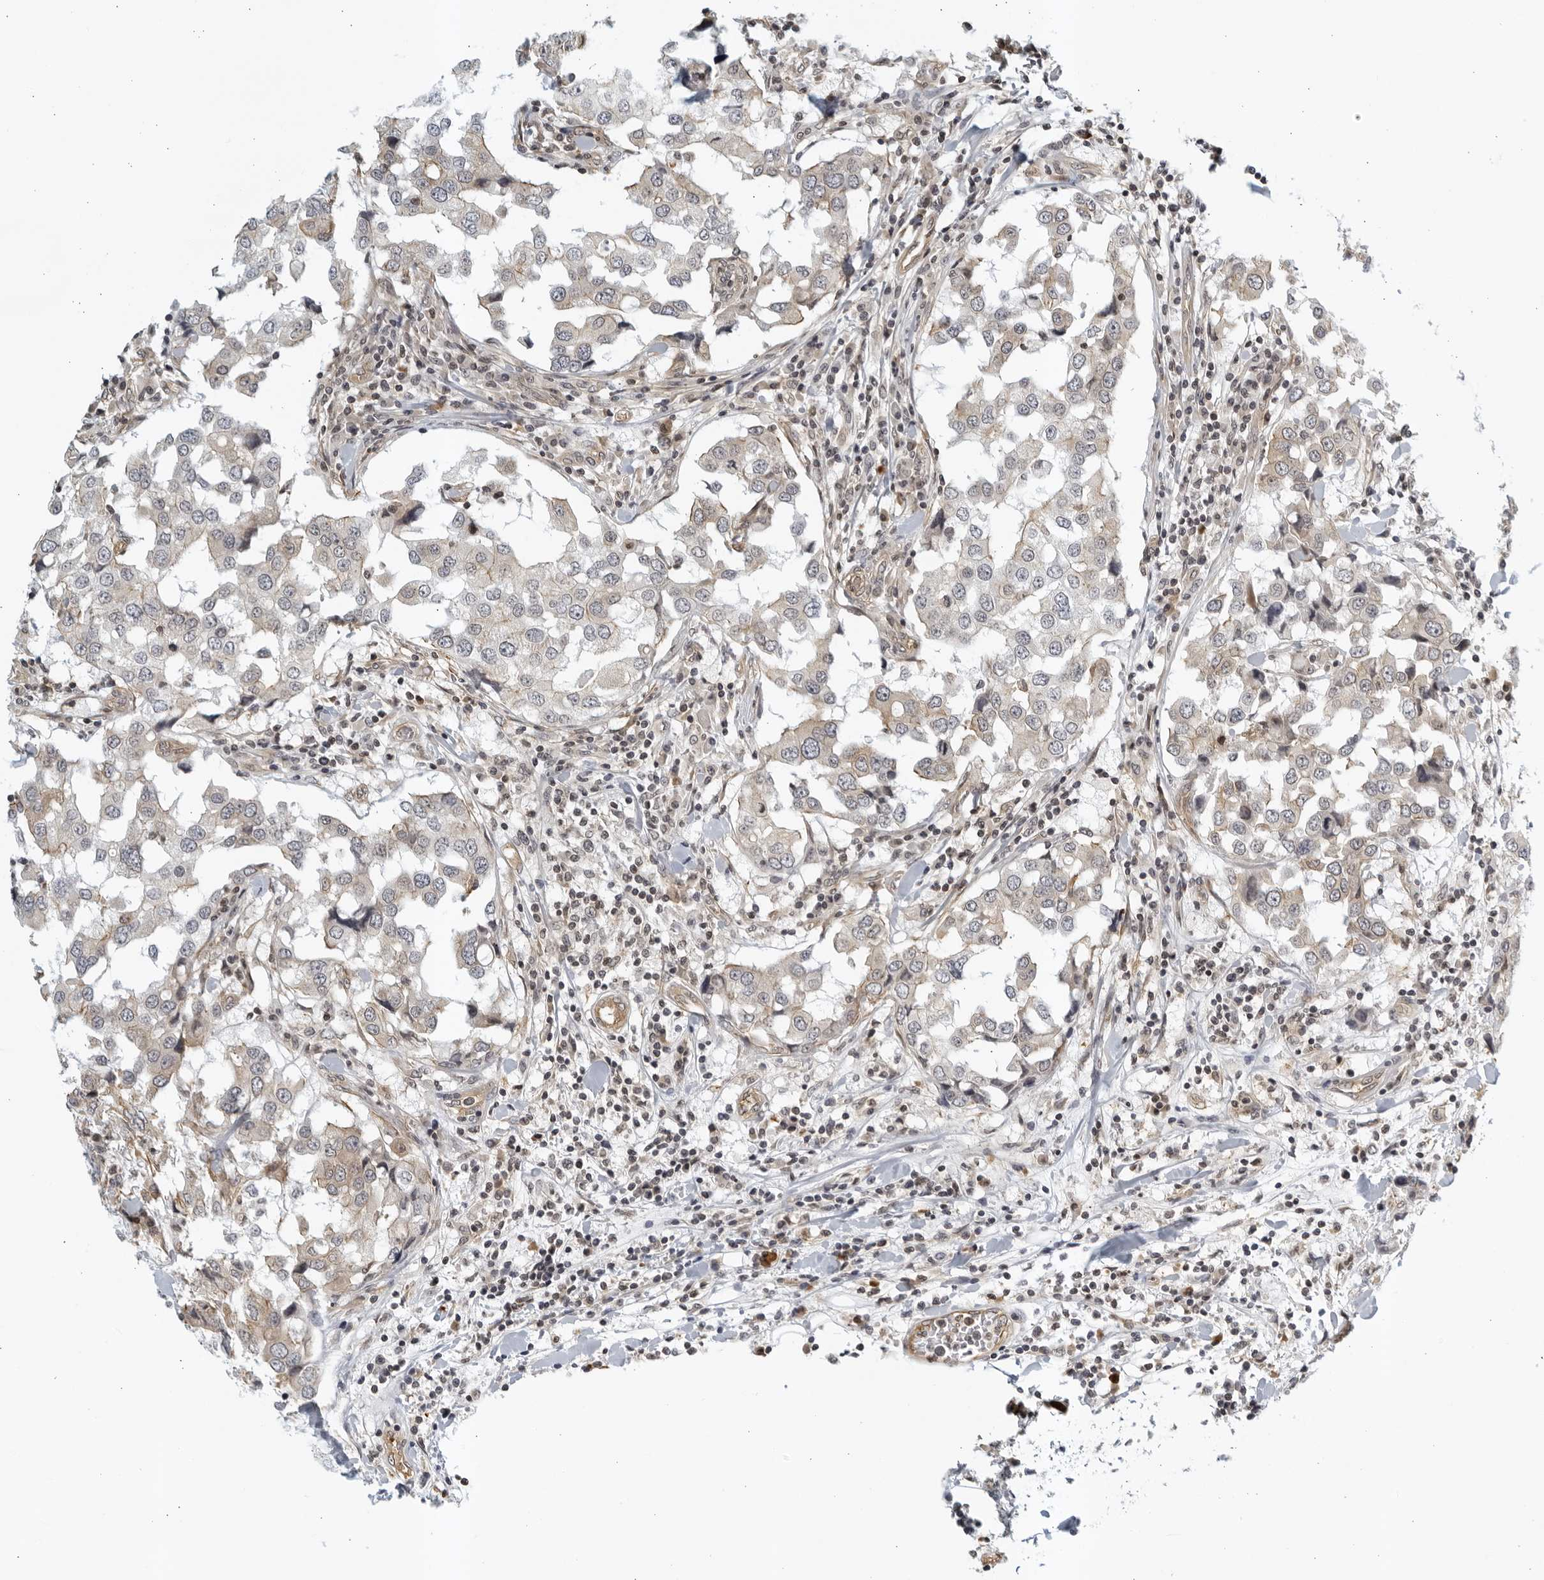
{"staining": {"intensity": "weak", "quantity": "25%-75%", "location": "cytoplasmic/membranous"}, "tissue": "breast cancer", "cell_type": "Tumor cells", "image_type": "cancer", "snomed": [{"axis": "morphology", "description": "Duct carcinoma"}, {"axis": "topography", "description": "Breast"}], "caption": "A photomicrograph of infiltrating ductal carcinoma (breast) stained for a protein exhibits weak cytoplasmic/membranous brown staining in tumor cells. Using DAB (brown) and hematoxylin (blue) stains, captured at high magnification using brightfield microscopy.", "gene": "SERTAD4", "patient": {"sex": "female", "age": 27}}